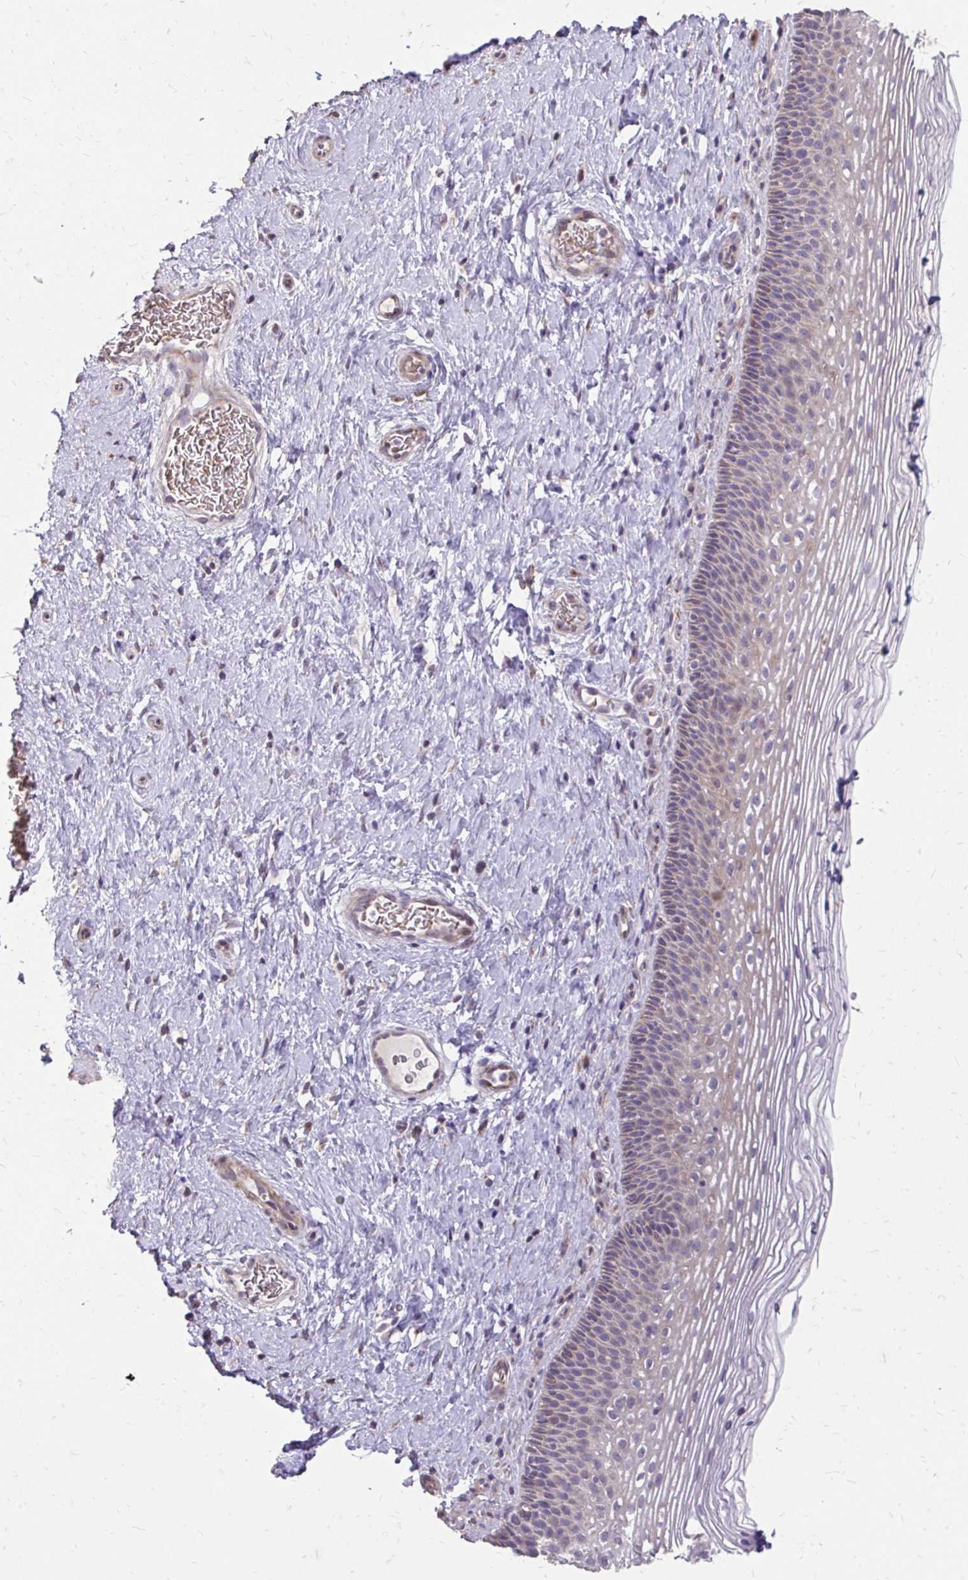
{"staining": {"intensity": "negative", "quantity": "none", "location": "none"}, "tissue": "cervix", "cell_type": "Glandular cells", "image_type": "normal", "snomed": [{"axis": "morphology", "description": "Normal tissue, NOS"}, {"axis": "topography", "description": "Cervix"}], "caption": "Immunohistochemistry (IHC) of unremarkable human cervix exhibits no staining in glandular cells.", "gene": "MYORG", "patient": {"sex": "female", "age": 34}}